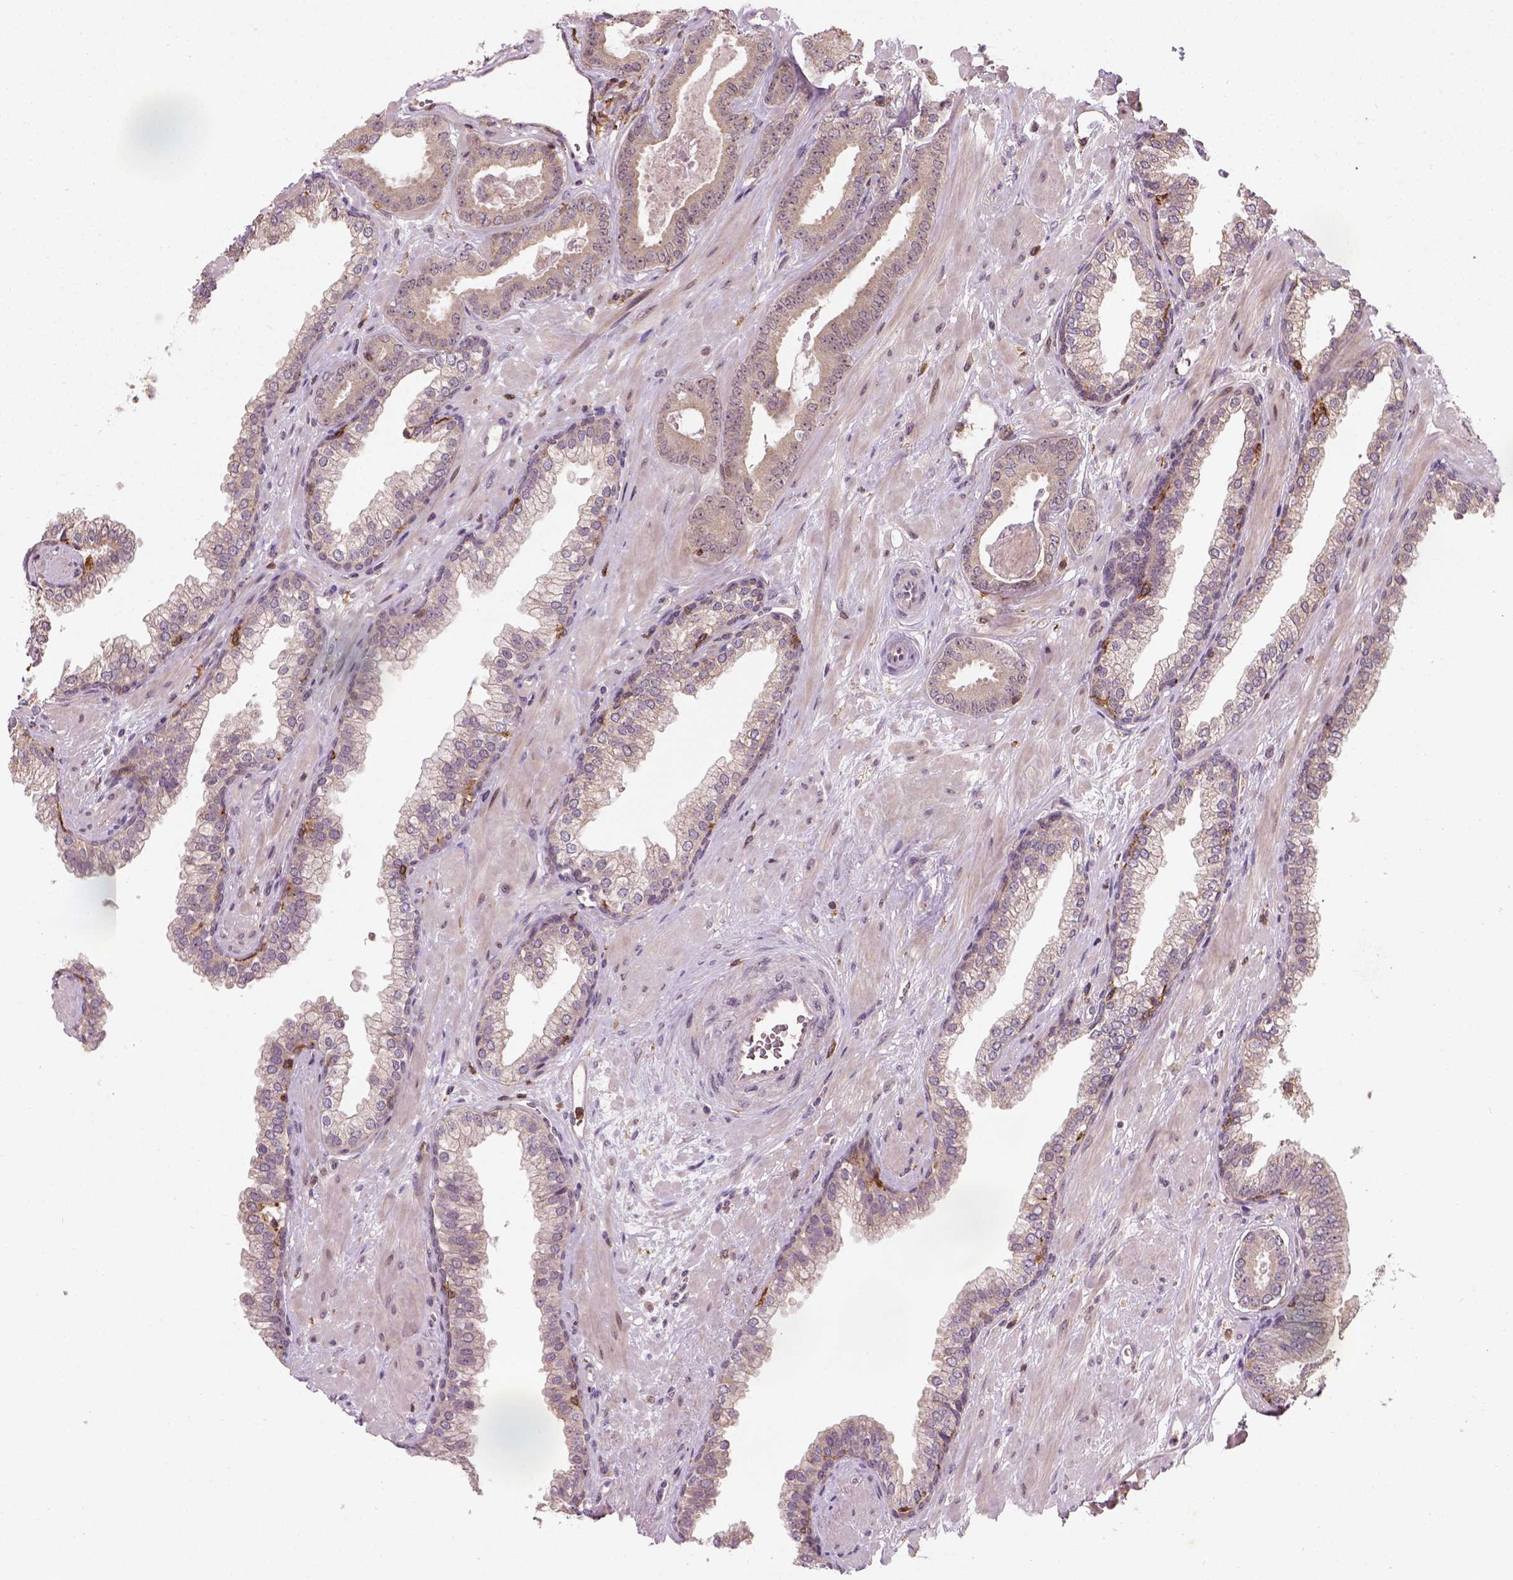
{"staining": {"intensity": "moderate", "quantity": "<25%", "location": "cytoplasmic/membranous"}, "tissue": "prostate cancer", "cell_type": "Tumor cells", "image_type": "cancer", "snomed": [{"axis": "morphology", "description": "Adenocarcinoma, Low grade"}, {"axis": "topography", "description": "Prostate"}], "caption": "This micrograph displays IHC staining of human prostate low-grade adenocarcinoma, with low moderate cytoplasmic/membranous staining in about <25% of tumor cells.", "gene": "CAMKK1", "patient": {"sex": "male", "age": 61}}